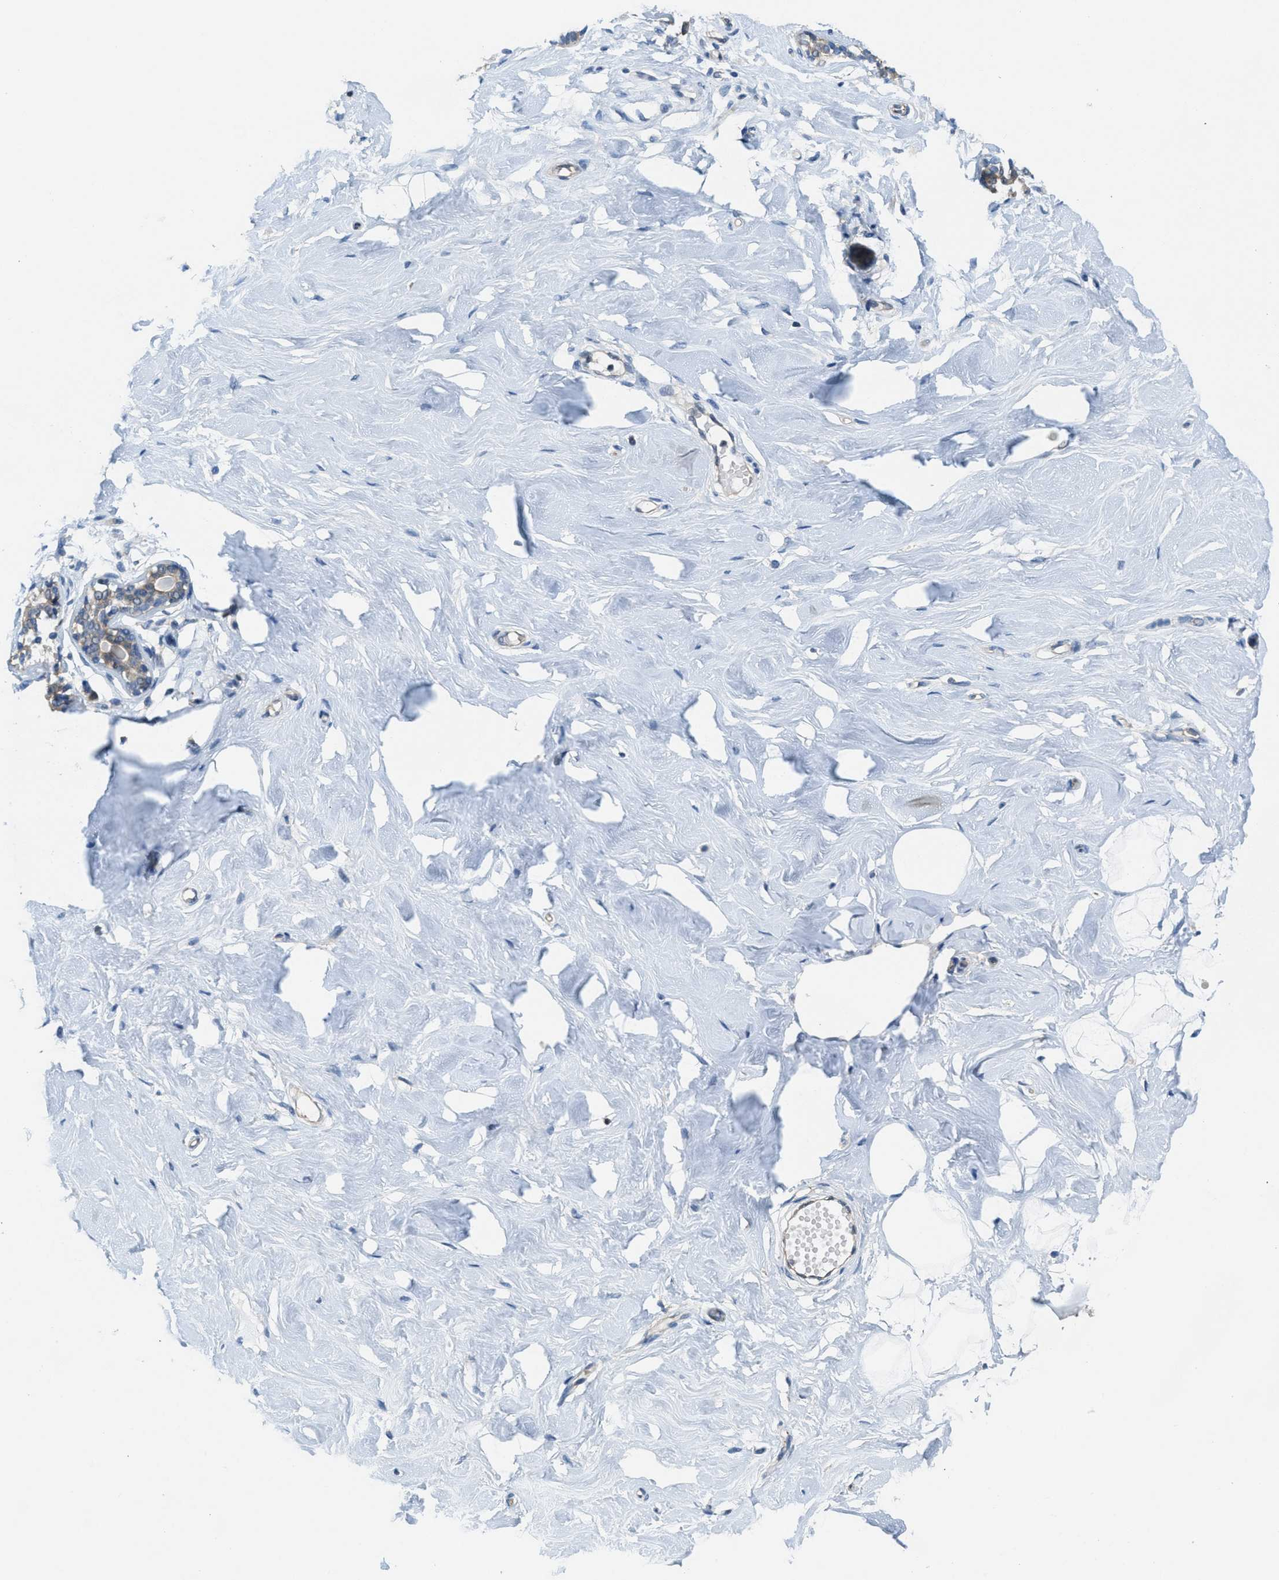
{"staining": {"intensity": "negative", "quantity": "none", "location": "none"}, "tissue": "breast", "cell_type": "Adipocytes", "image_type": "normal", "snomed": [{"axis": "morphology", "description": "Normal tissue, NOS"}, {"axis": "topography", "description": "Breast"}], "caption": "The histopathology image displays no staining of adipocytes in normal breast. Nuclei are stained in blue.", "gene": "PIP5K1C", "patient": {"sex": "female", "age": 23}}